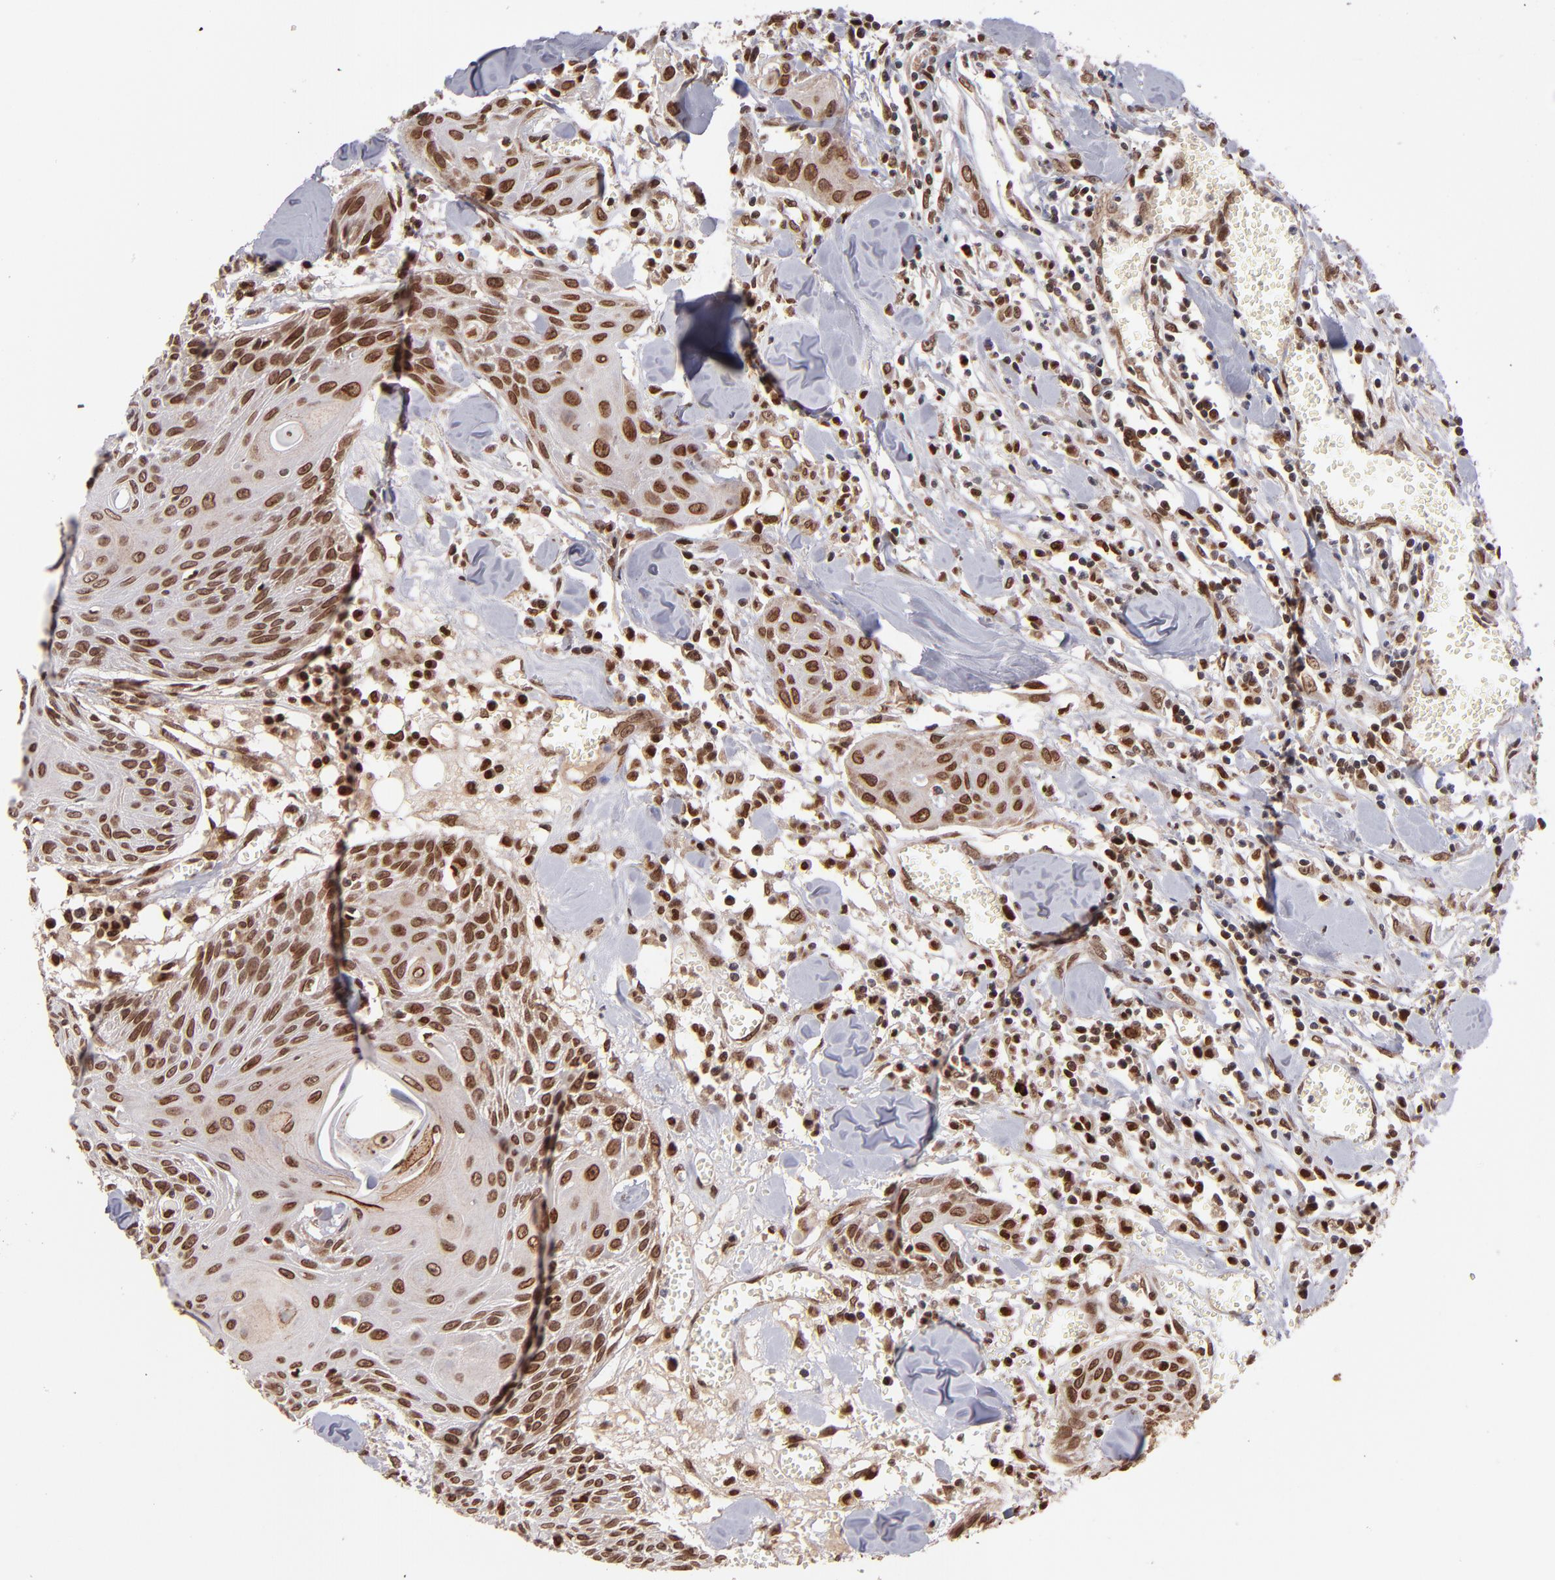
{"staining": {"intensity": "moderate", "quantity": ">75%", "location": "cytoplasmic/membranous,nuclear"}, "tissue": "head and neck cancer", "cell_type": "Tumor cells", "image_type": "cancer", "snomed": [{"axis": "morphology", "description": "Squamous cell carcinoma, NOS"}, {"axis": "morphology", "description": "Squamous cell carcinoma, metastatic, NOS"}, {"axis": "topography", "description": "Lymph node"}, {"axis": "topography", "description": "Salivary gland"}, {"axis": "topography", "description": "Head-Neck"}], "caption": "Protein staining demonstrates moderate cytoplasmic/membranous and nuclear positivity in about >75% of tumor cells in metastatic squamous cell carcinoma (head and neck).", "gene": "TOP1MT", "patient": {"sex": "female", "age": 74}}